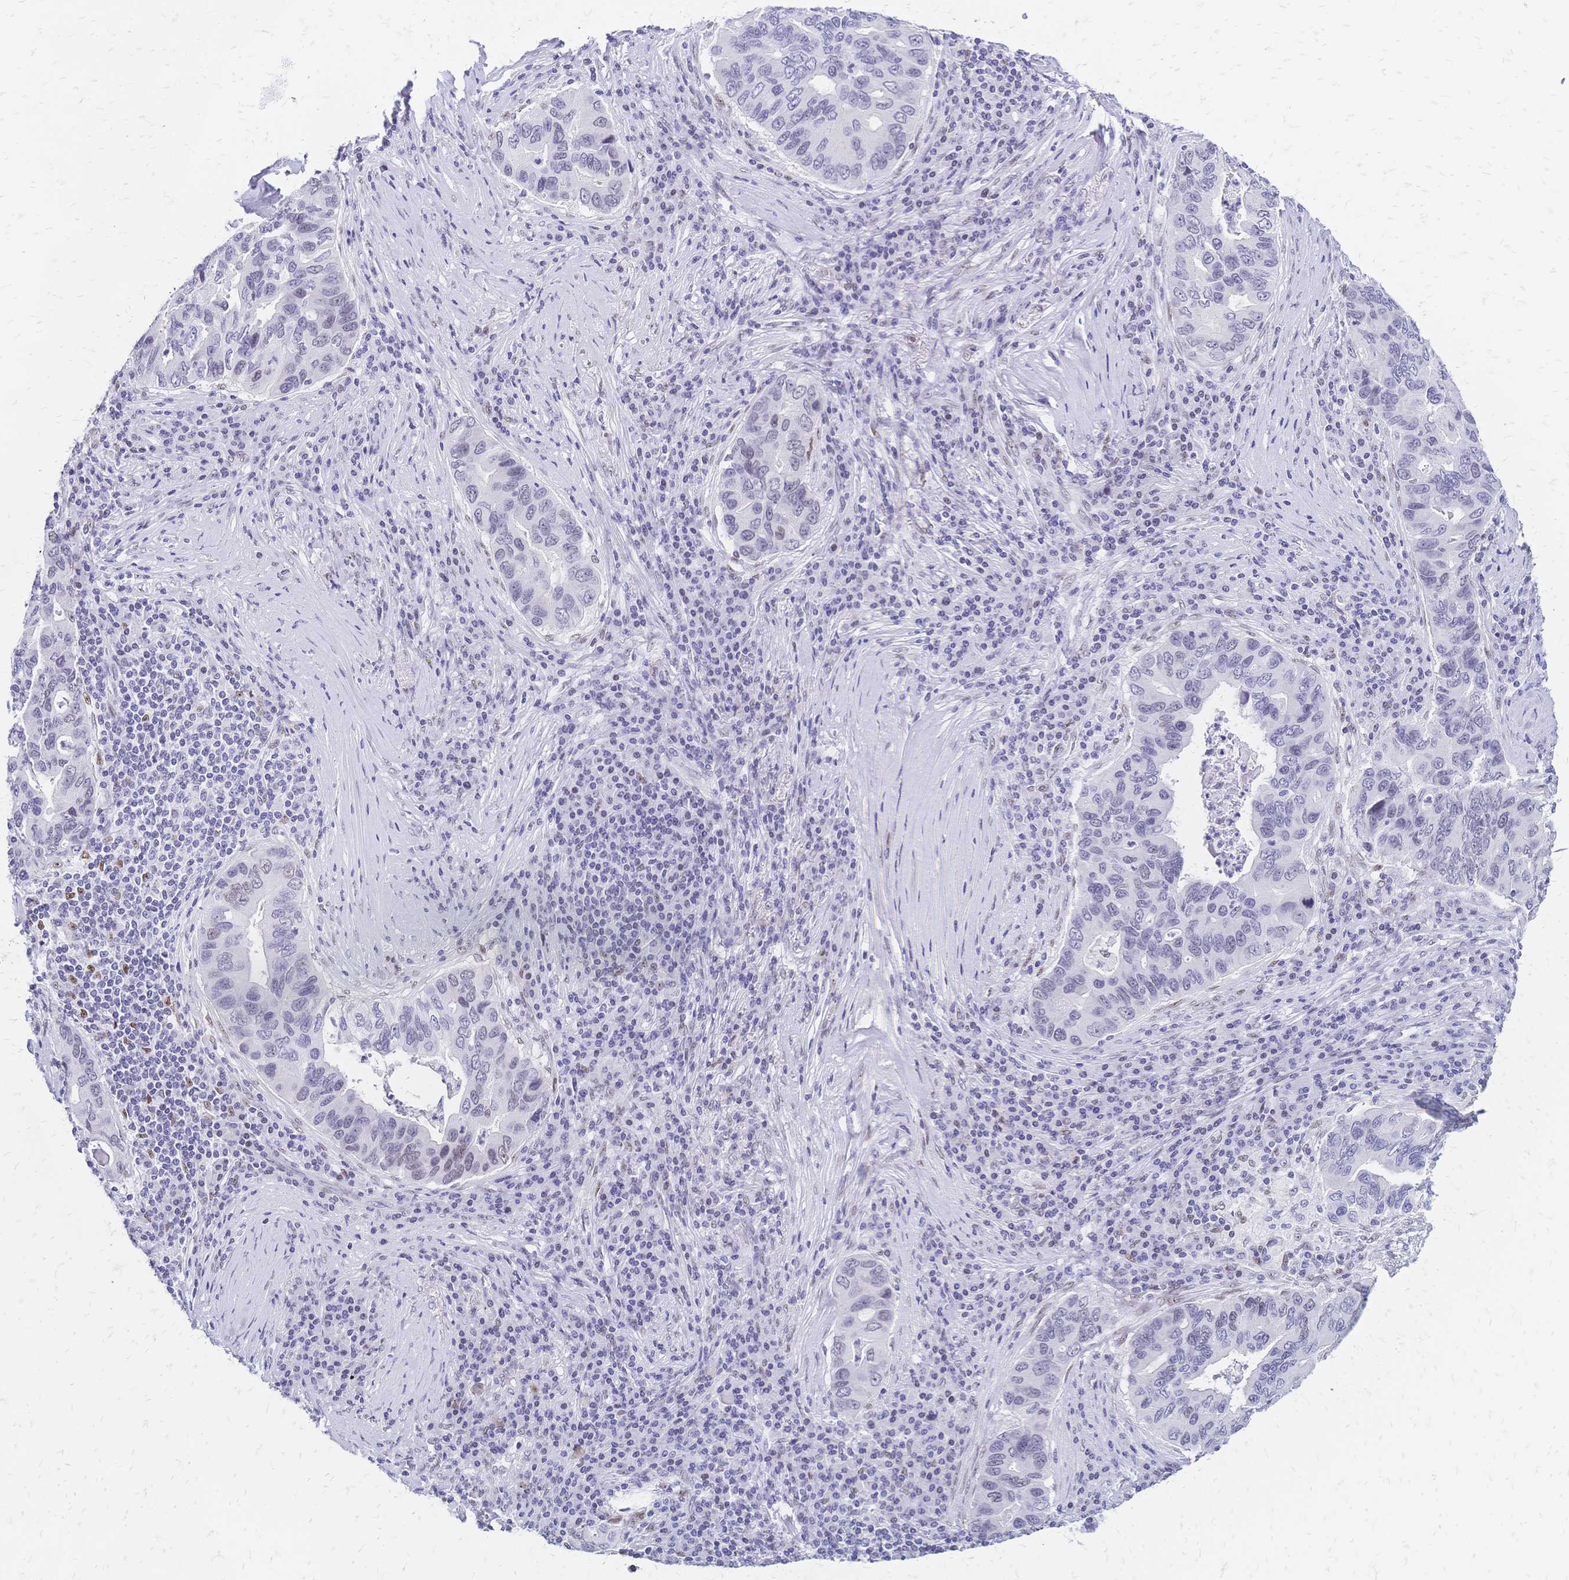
{"staining": {"intensity": "negative", "quantity": "none", "location": "none"}, "tissue": "lung cancer", "cell_type": "Tumor cells", "image_type": "cancer", "snomed": [{"axis": "morphology", "description": "Adenocarcinoma, NOS"}, {"axis": "morphology", "description": "Adenocarcinoma, metastatic, NOS"}, {"axis": "topography", "description": "Lymph node"}, {"axis": "topography", "description": "Lung"}], "caption": "Tumor cells show no significant expression in lung cancer (adenocarcinoma).", "gene": "NFIC", "patient": {"sex": "female", "age": 54}}